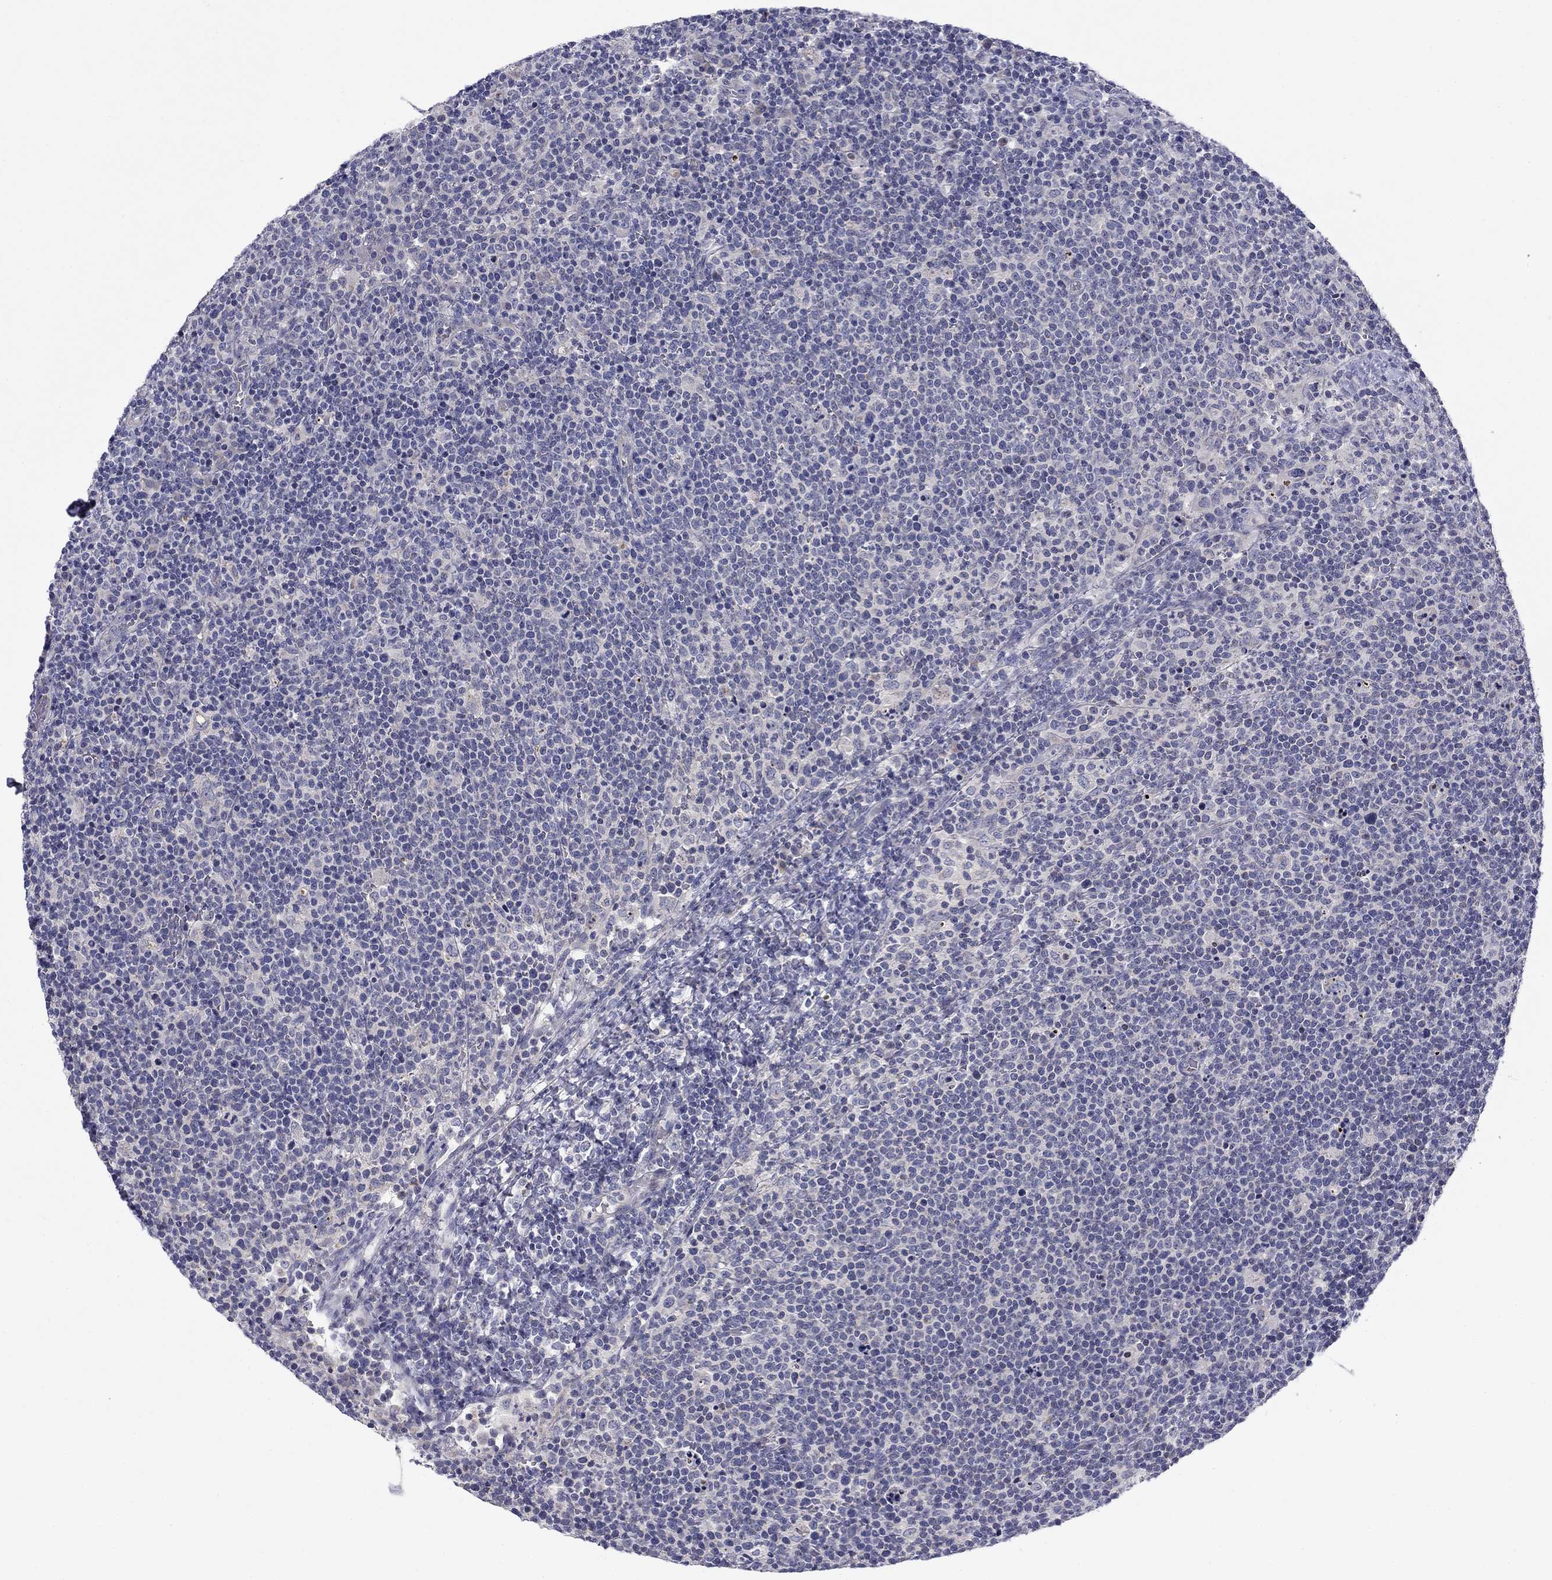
{"staining": {"intensity": "negative", "quantity": "none", "location": "none"}, "tissue": "lymphoma", "cell_type": "Tumor cells", "image_type": "cancer", "snomed": [{"axis": "morphology", "description": "Malignant lymphoma, non-Hodgkin's type, High grade"}, {"axis": "topography", "description": "Lymph node"}], "caption": "Image shows no significant protein expression in tumor cells of high-grade malignant lymphoma, non-Hodgkin's type.", "gene": "SPATA7", "patient": {"sex": "male", "age": 61}}